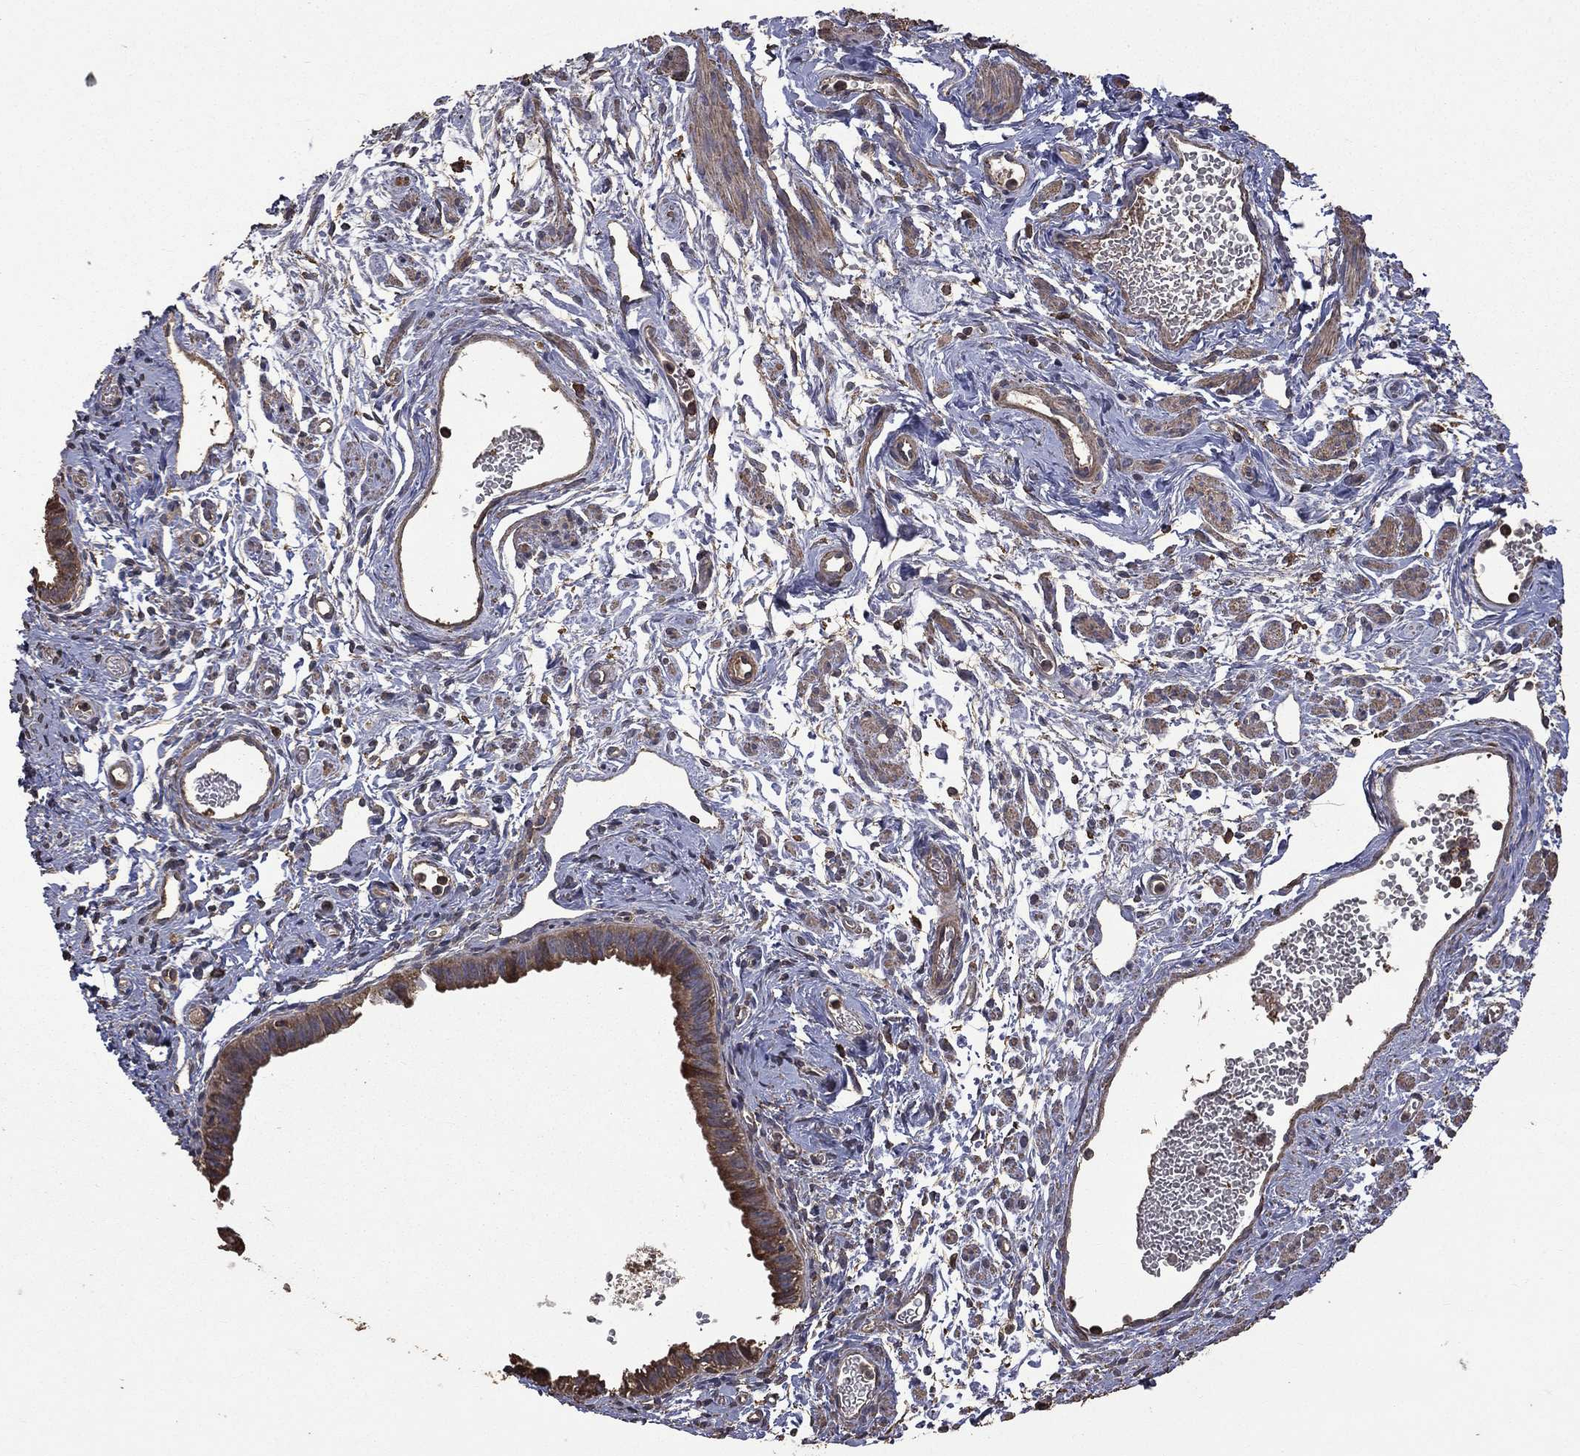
{"staining": {"intensity": "moderate", "quantity": ">75%", "location": "cytoplasmic/membranous"}, "tissue": "ovarian cancer", "cell_type": "Tumor cells", "image_type": "cancer", "snomed": [{"axis": "morphology", "description": "Carcinoma, endometroid"}, {"axis": "topography", "description": "Ovary"}], "caption": "Ovarian cancer (endometroid carcinoma) was stained to show a protein in brown. There is medium levels of moderate cytoplasmic/membranous positivity in about >75% of tumor cells. The protein of interest is shown in brown color, while the nuclei are stained blue.", "gene": "METTL27", "patient": {"sex": "female", "age": 85}}